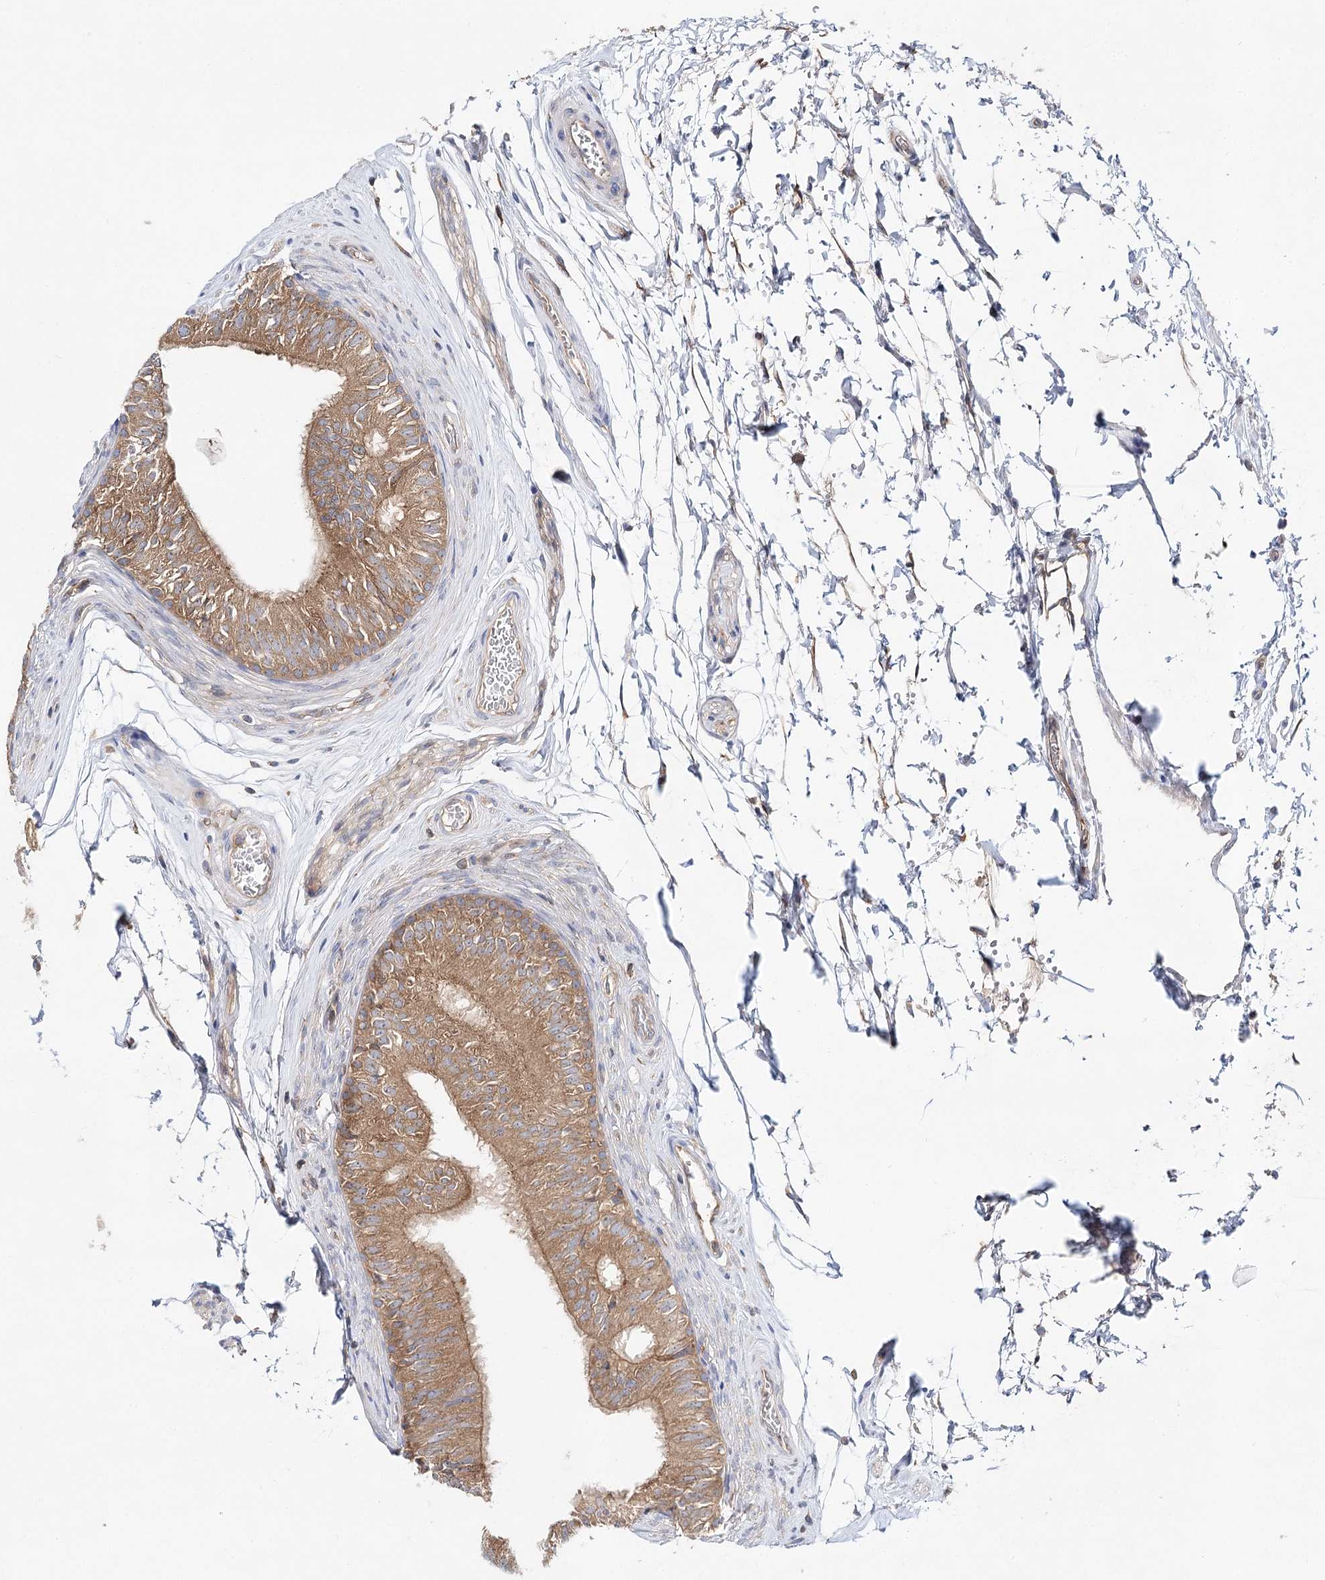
{"staining": {"intensity": "moderate", "quantity": ">75%", "location": "cytoplasmic/membranous"}, "tissue": "epididymis", "cell_type": "Glandular cells", "image_type": "normal", "snomed": [{"axis": "morphology", "description": "Normal tissue, NOS"}, {"axis": "topography", "description": "Epididymis"}], "caption": "Immunohistochemical staining of unremarkable human epididymis displays >75% levels of moderate cytoplasmic/membranous protein positivity in about >75% of glandular cells. Using DAB (brown) and hematoxylin (blue) stains, captured at high magnification using brightfield microscopy.", "gene": "ABRAXAS2", "patient": {"sex": "male", "age": 36}}